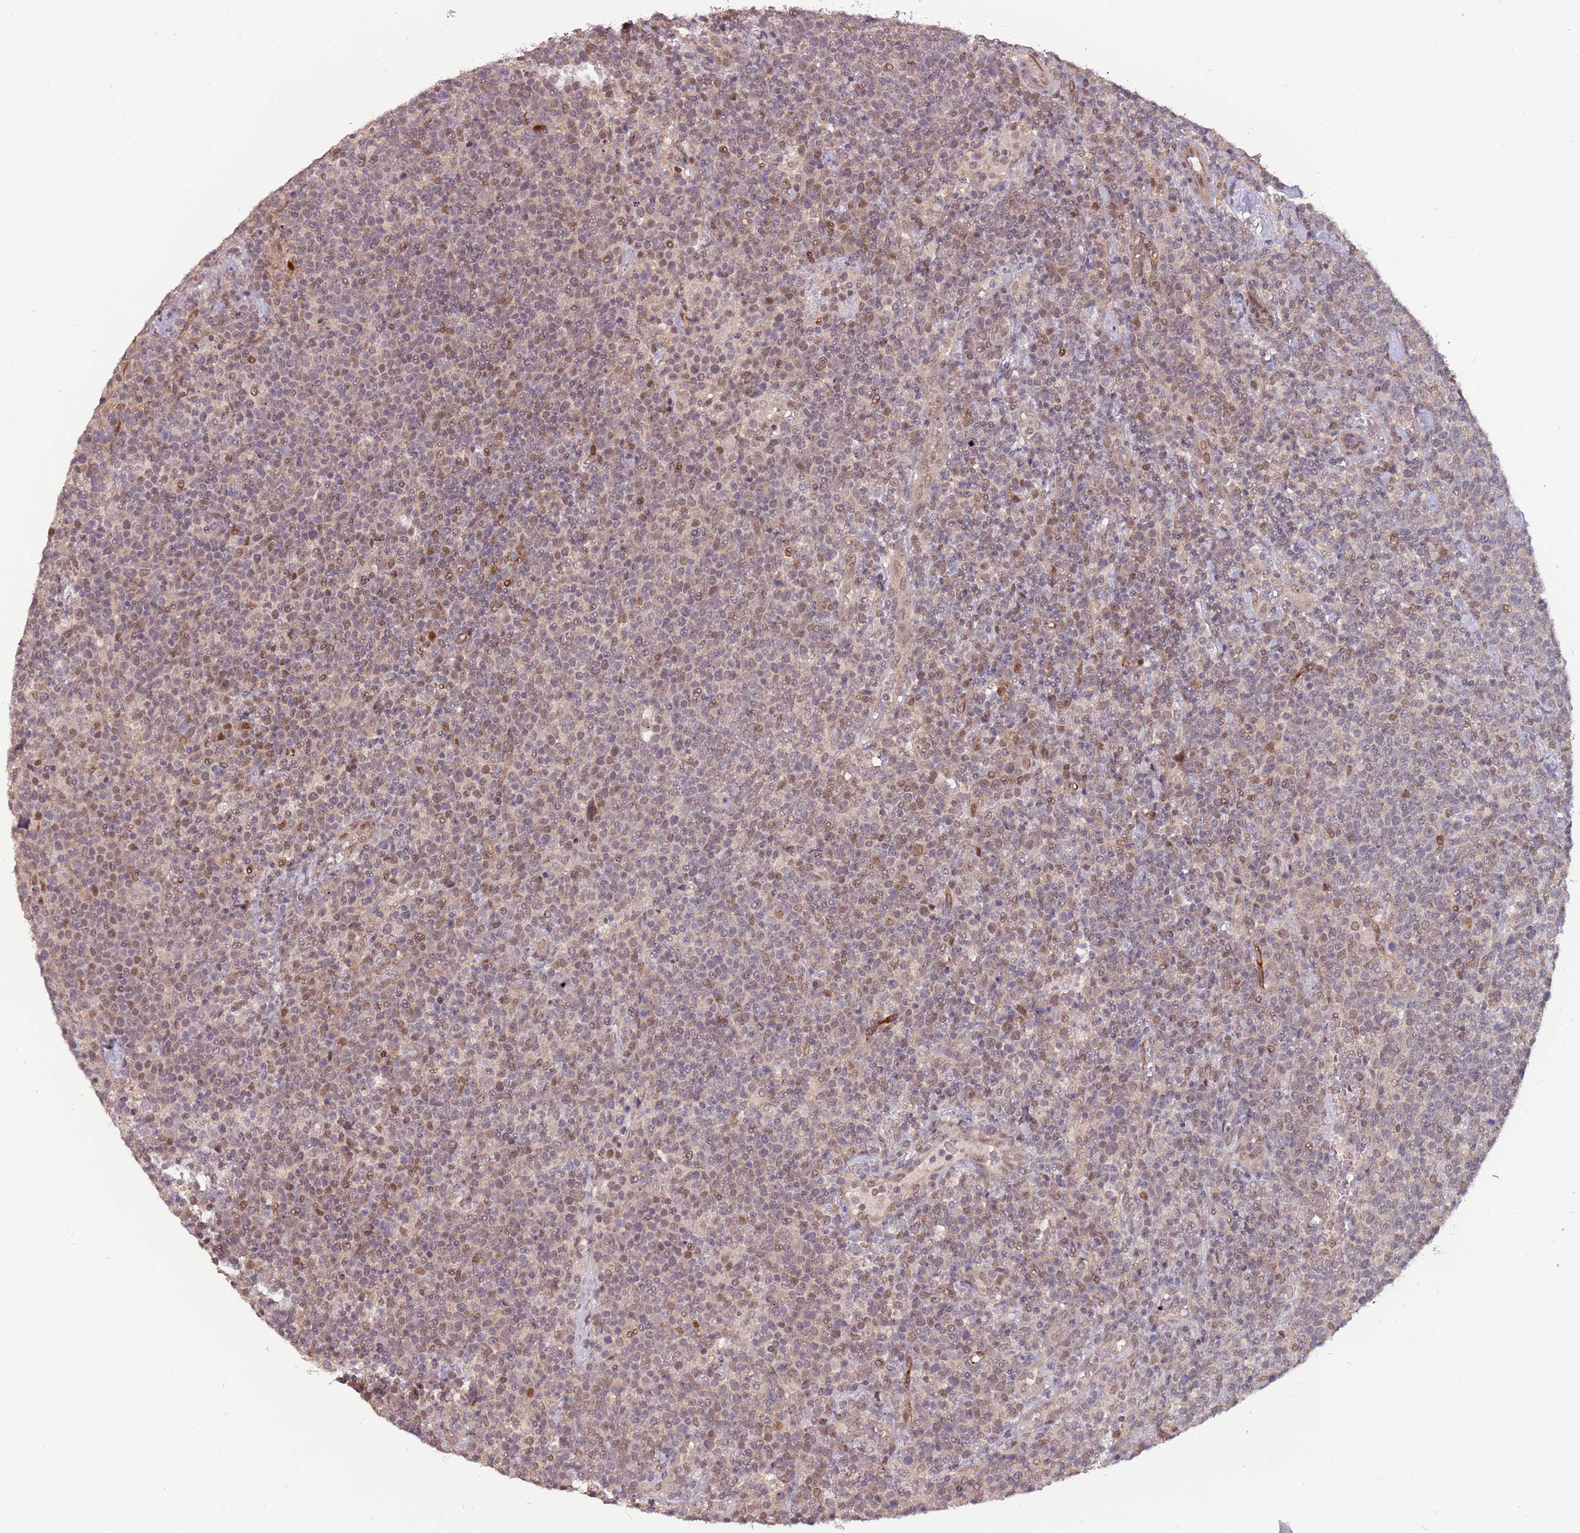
{"staining": {"intensity": "weak", "quantity": "25%-75%", "location": "nuclear"}, "tissue": "lymphoma", "cell_type": "Tumor cells", "image_type": "cancer", "snomed": [{"axis": "morphology", "description": "Malignant lymphoma, non-Hodgkin's type, High grade"}, {"axis": "topography", "description": "Lymph node"}], "caption": "Protein staining of malignant lymphoma, non-Hodgkin's type (high-grade) tissue shows weak nuclear staining in about 25%-75% of tumor cells. Using DAB (3,3'-diaminobenzidine) (brown) and hematoxylin (blue) stains, captured at high magnification using brightfield microscopy.", "gene": "ZBTB5", "patient": {"sex": "male", "age": 61}}